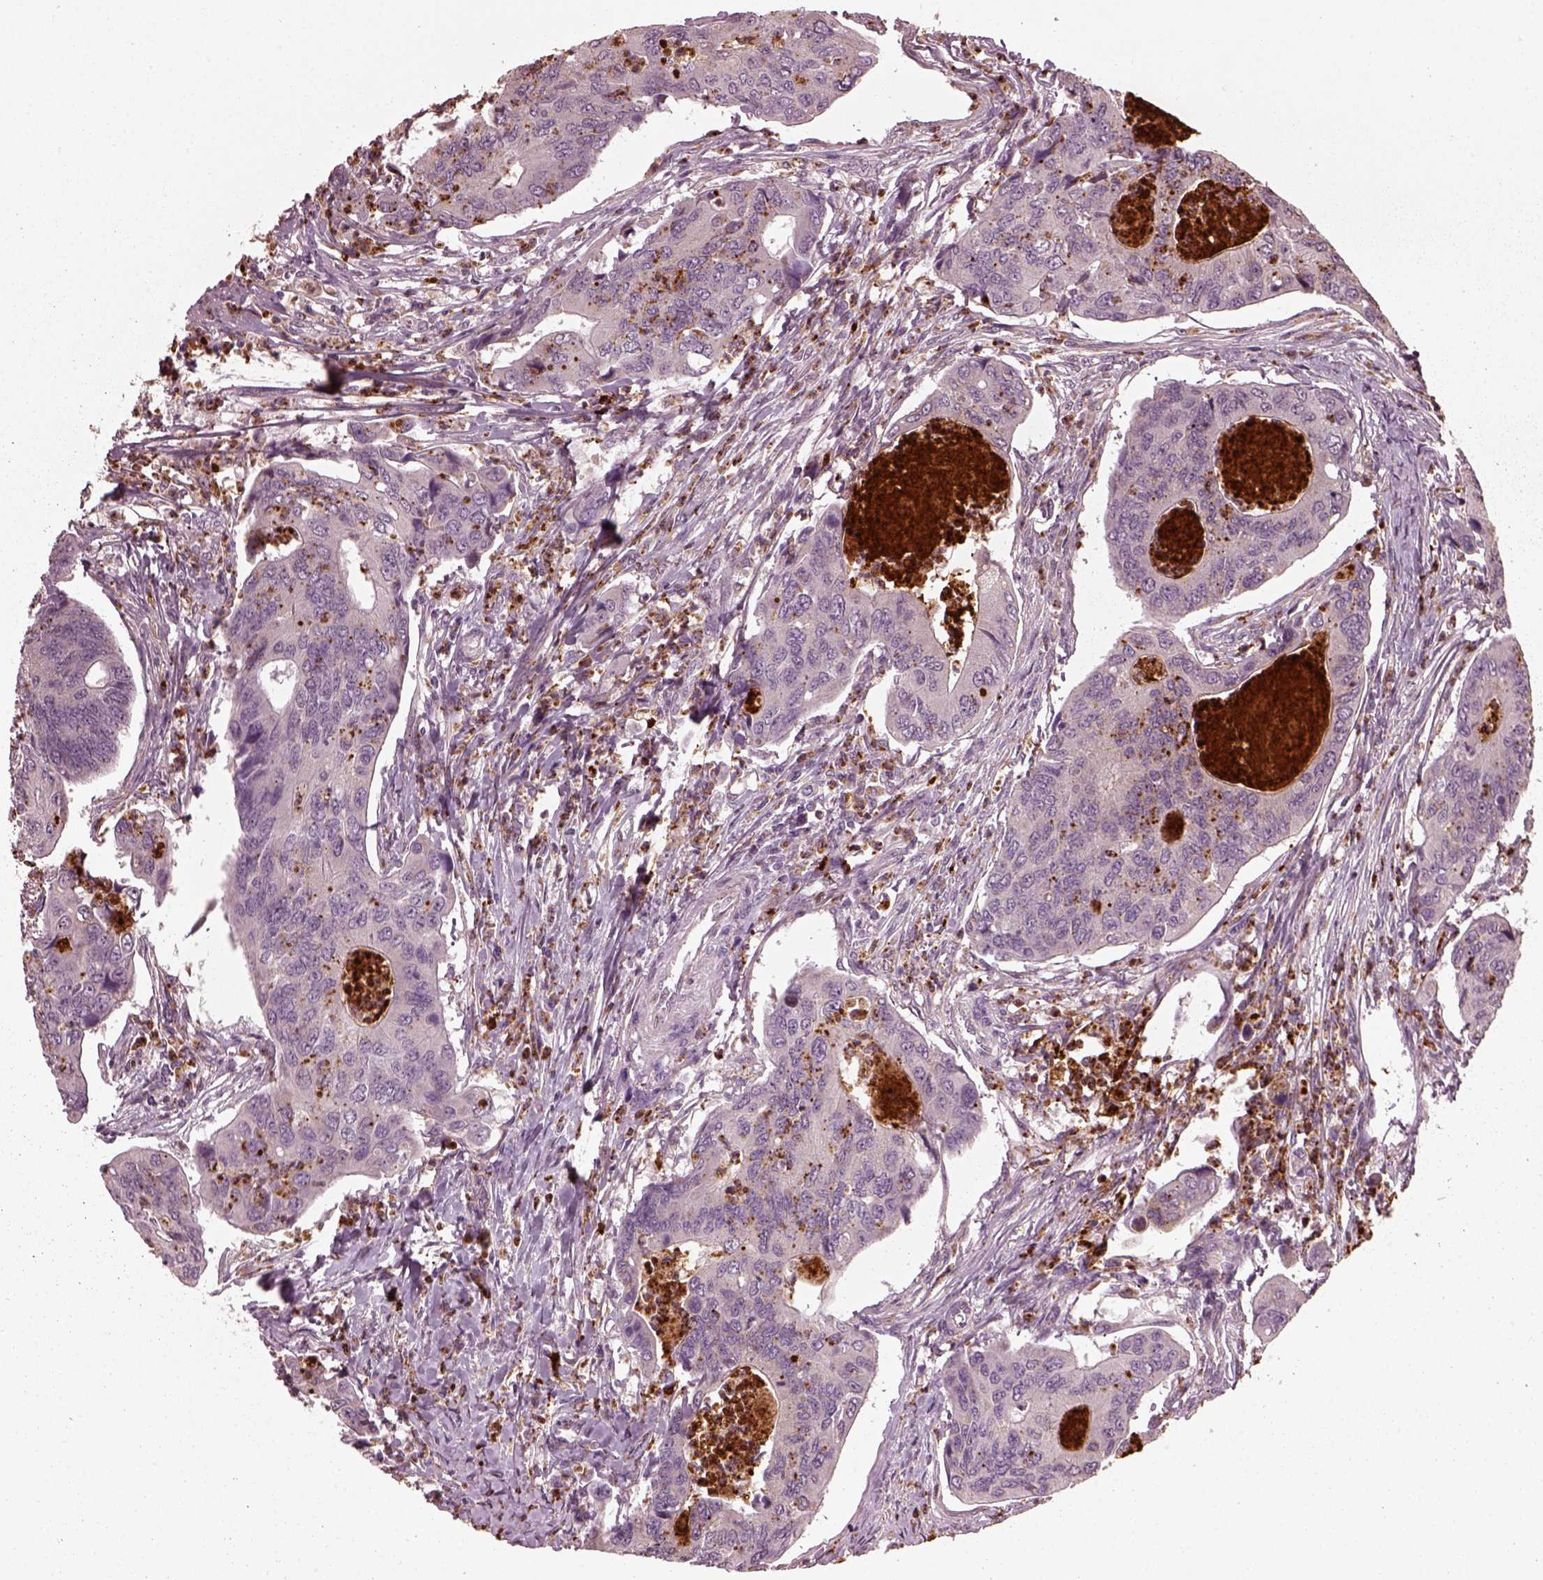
{"staining": {"intensity": "negative", "quantity": "none", "location": "none"}, "tissue": "colorectal cancer", "cell_type": "Tumor cells", "image_type": "cancer", "snomed": [{"axis": "morphology", "description": "Adenocarcinoma, NOS"}, {"axis": "topography", "description": "Colon"}], "caption": "The immunohistochemistry image has no significant expression in tumor cells of colorectal cancer (adenocarcinoma) tissue.", "gene": "RUFY3", "patient": {"sex": "female", "age": 67}}